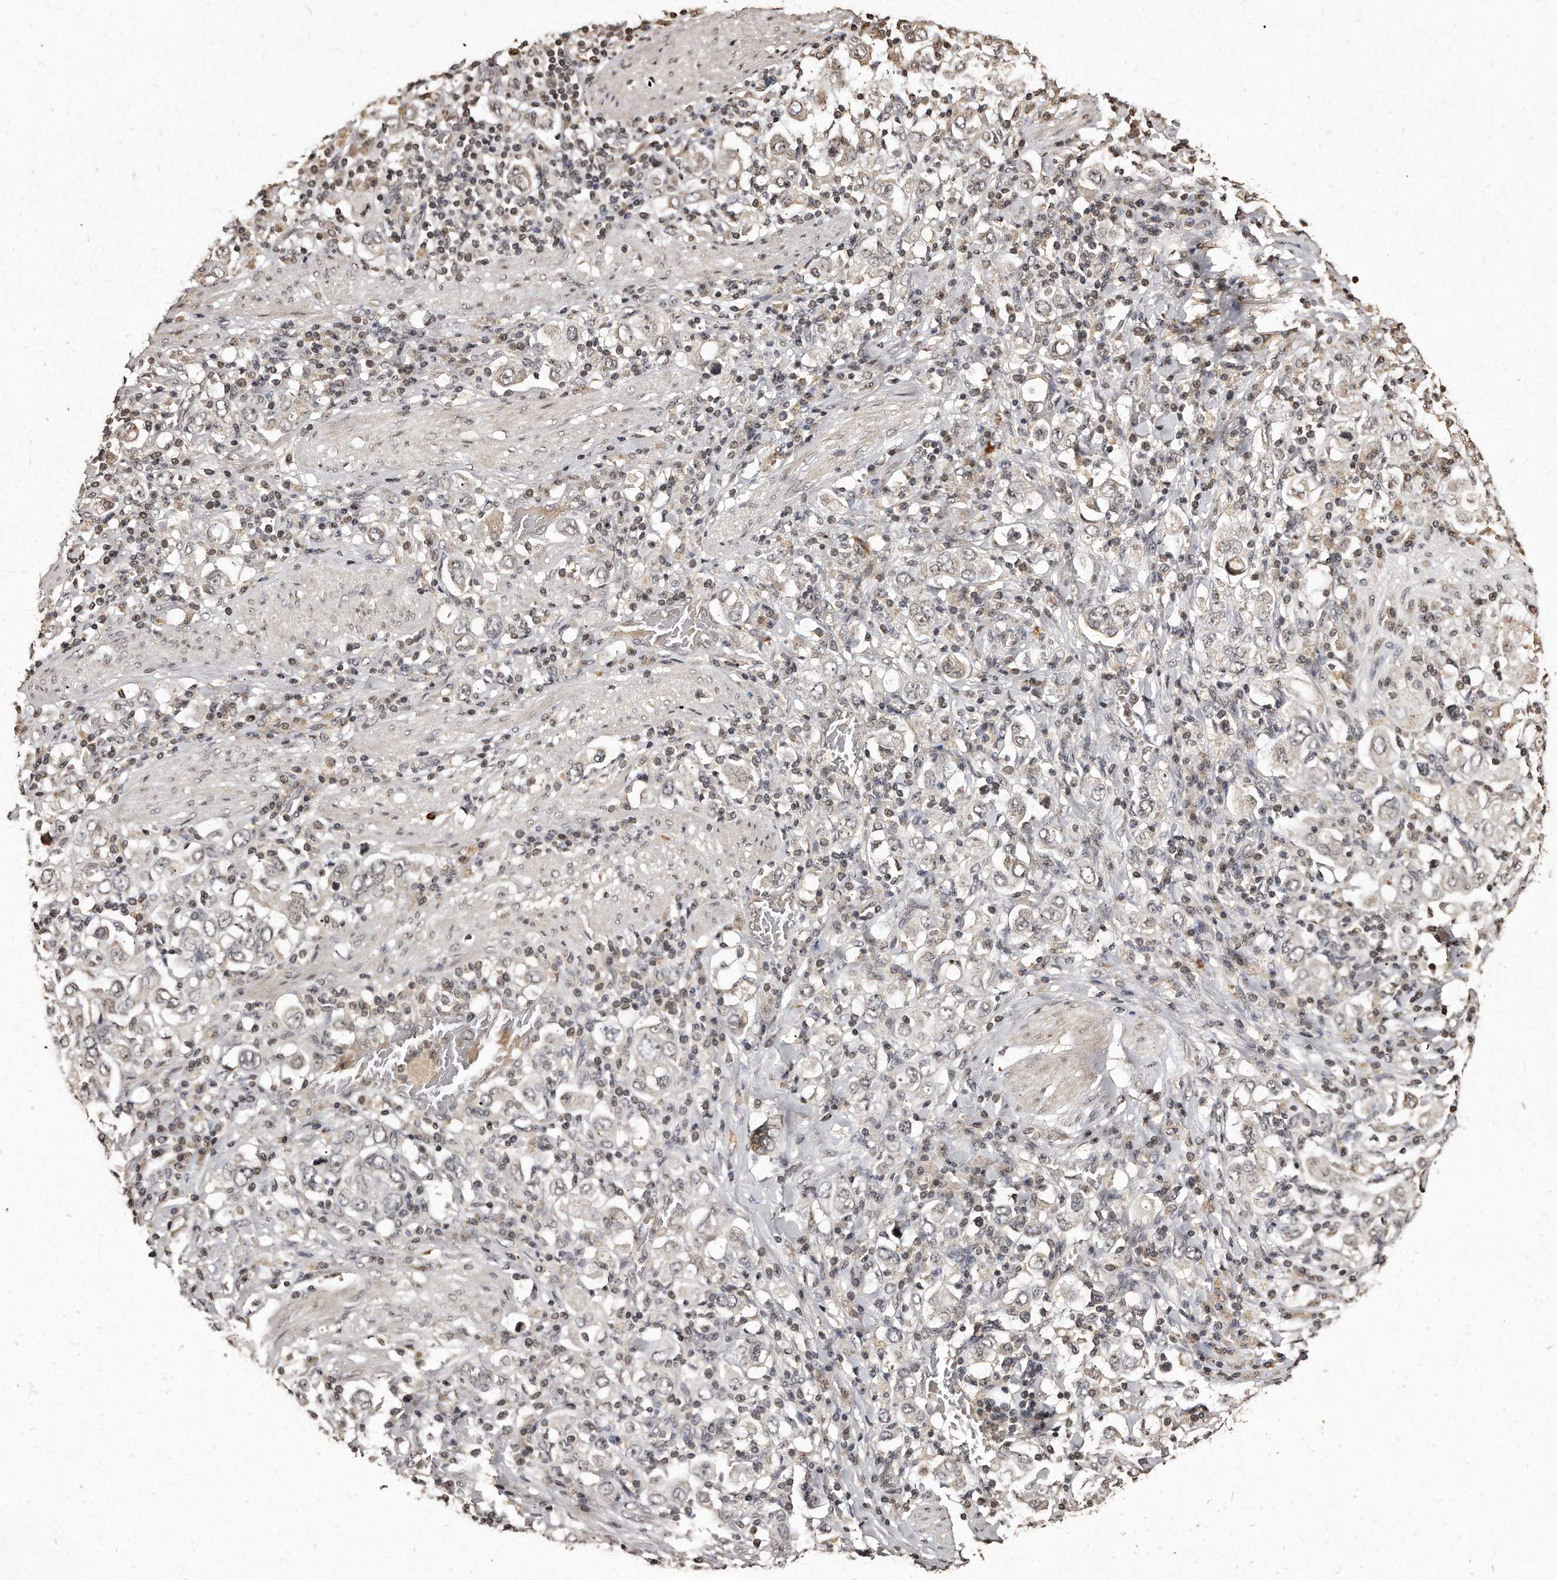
{"staining": {"intensity": "weak", "quantity": "<25%", "location": "nuclear"}, "tissue": "stomach cancer", "cell_type": "Tumor cells", "image_type": "cancer", "snomed": [{"axis": "morphology", "description": "Adenocarcinoma, NOS"}, {"axis": "topography", "description": "Stomach, upper"}], "caption": "Immunohistochemistry (IHC) image of neoplastic tissue: stomach cancer stained with DAB (3,3'-diaminobenzidine) shows no significant protein positivity in tumor cells. (Stains: DAB IHC with hematoxylin counter stain, Microscopy: brightfield microscopy at high magnification).", "gene": "TSHR", "patient": {"sex": "male", "age": 62}}